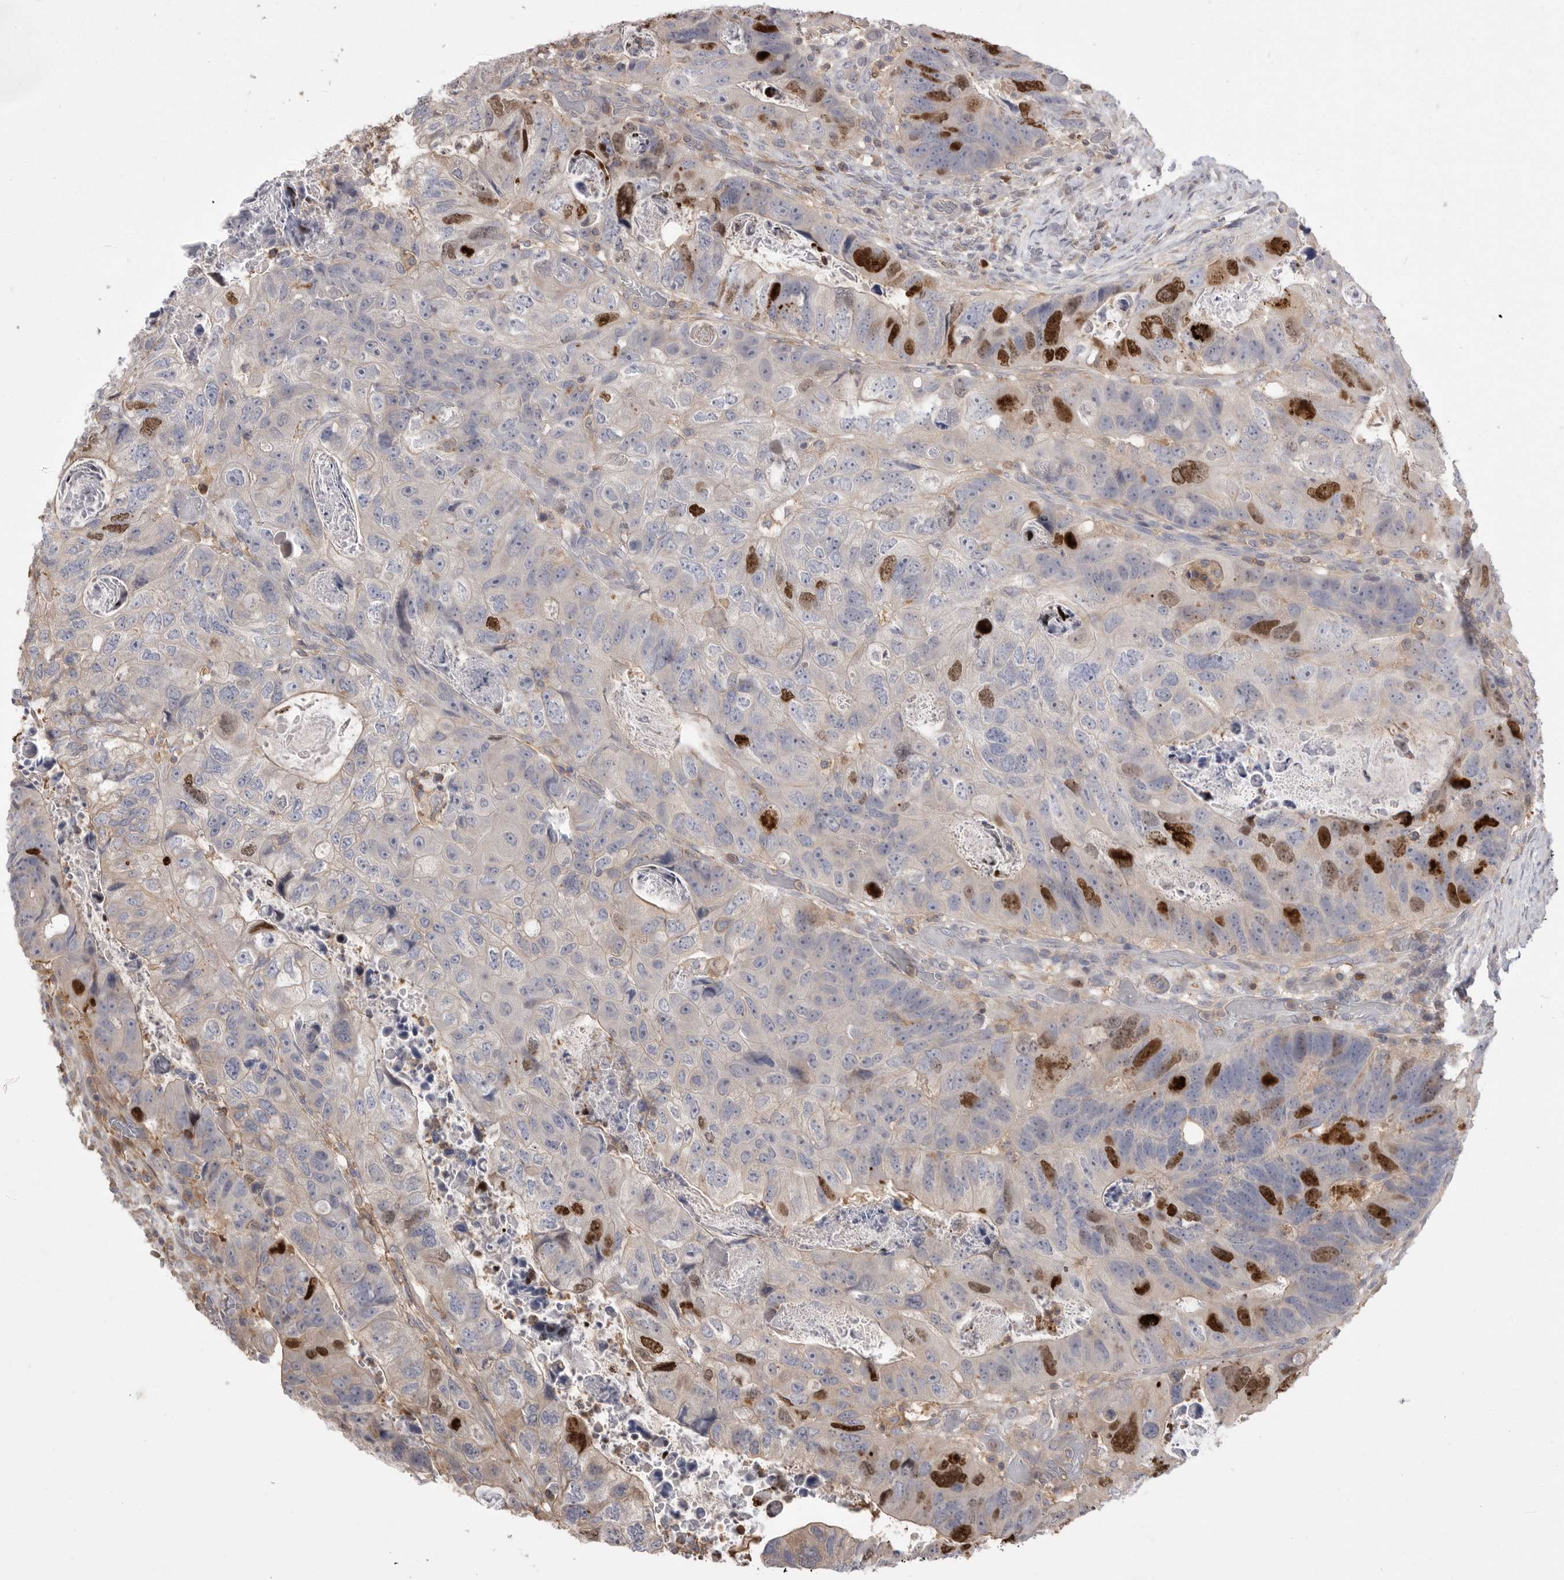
{"staining": {"intensity": "strong", "quantity": "<25%", "location": "nuclear"}, "tissue": "colorectal cancer", "cell_type": "Tumor cells", "image_type": "cancer", "snomed": [{"axis": "morphology", "description": "Adenocarcinoma, NOS"}, {"axis": "topography", "description": "Rectum"}], "caption": "Protein expression analysis of colorectal cancer (adenocarcinoma) shows strong nuclear expression in about <25% of tumor cells.", "gene": "TOP2A", "patient": {"sex": "male", "age": 59}}